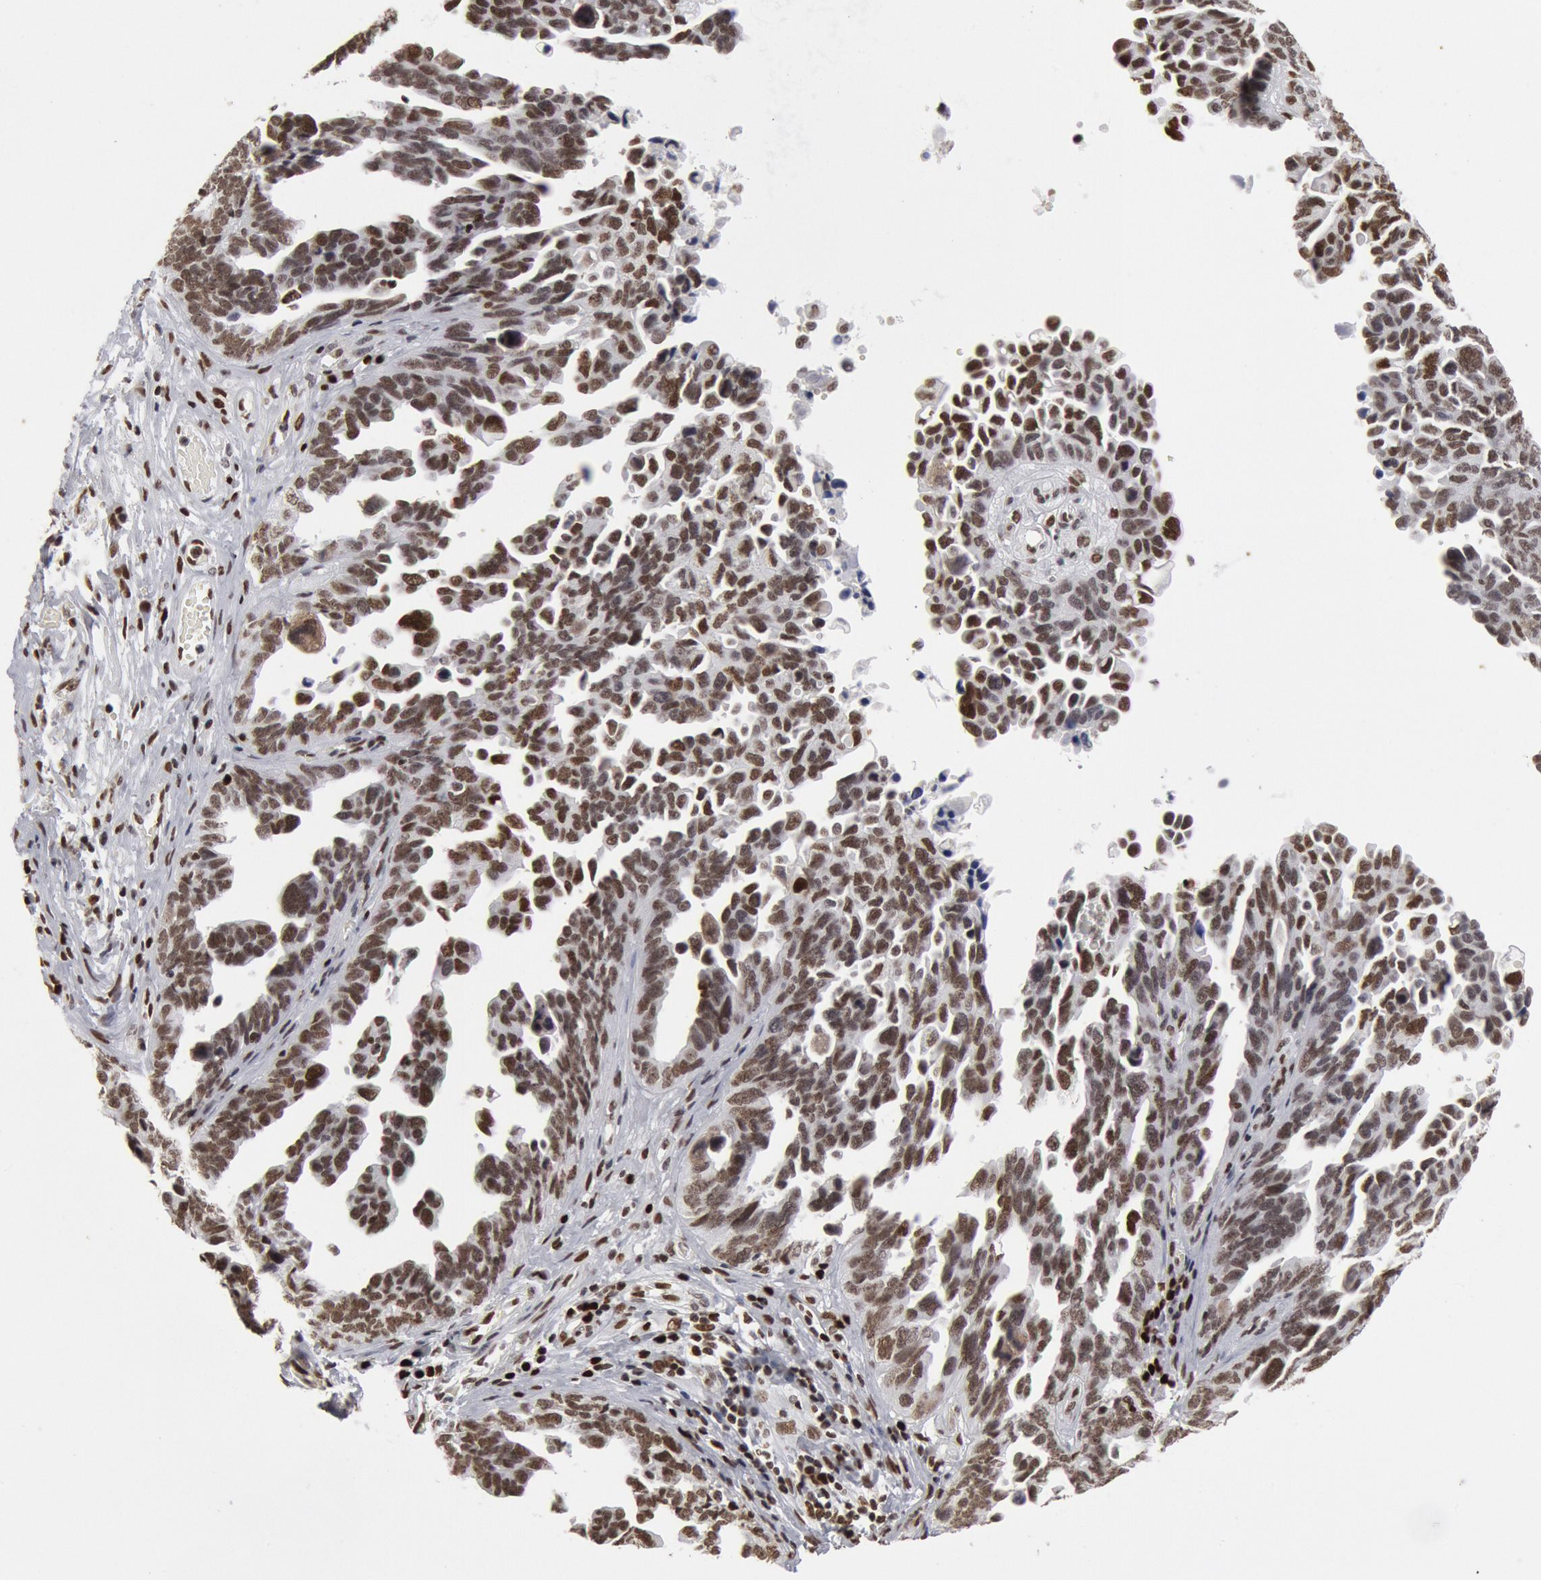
{"staining": {"intensity": "moderate", "quantity": ">75%", "location": "nuclear"}, "tissue": "ovarian cancer", "cell_type": "Tumor cells", "image_type": "cancer", "snomed": [{"axis": "morphology", "description": "Cystadenocarcinoma, serous, NOS"}, {"axis": "topography", "description": "Ovary"}], "caption": "Ovarian cancer (serous cystadenocarcinoma) stained with immunohistochemistry (IHC) demonstrates moderate nuclear positivity in about >75% of tumor cells. The staining was performed using DAB (3,3'-diaminobenzidine) to visualize the protein expression in brown, while the nuclei were stained in blue with hematoxylin (Magnification: 20x).", "gene": "SUB1", "patient": {"sex": "female", "age": 64}}